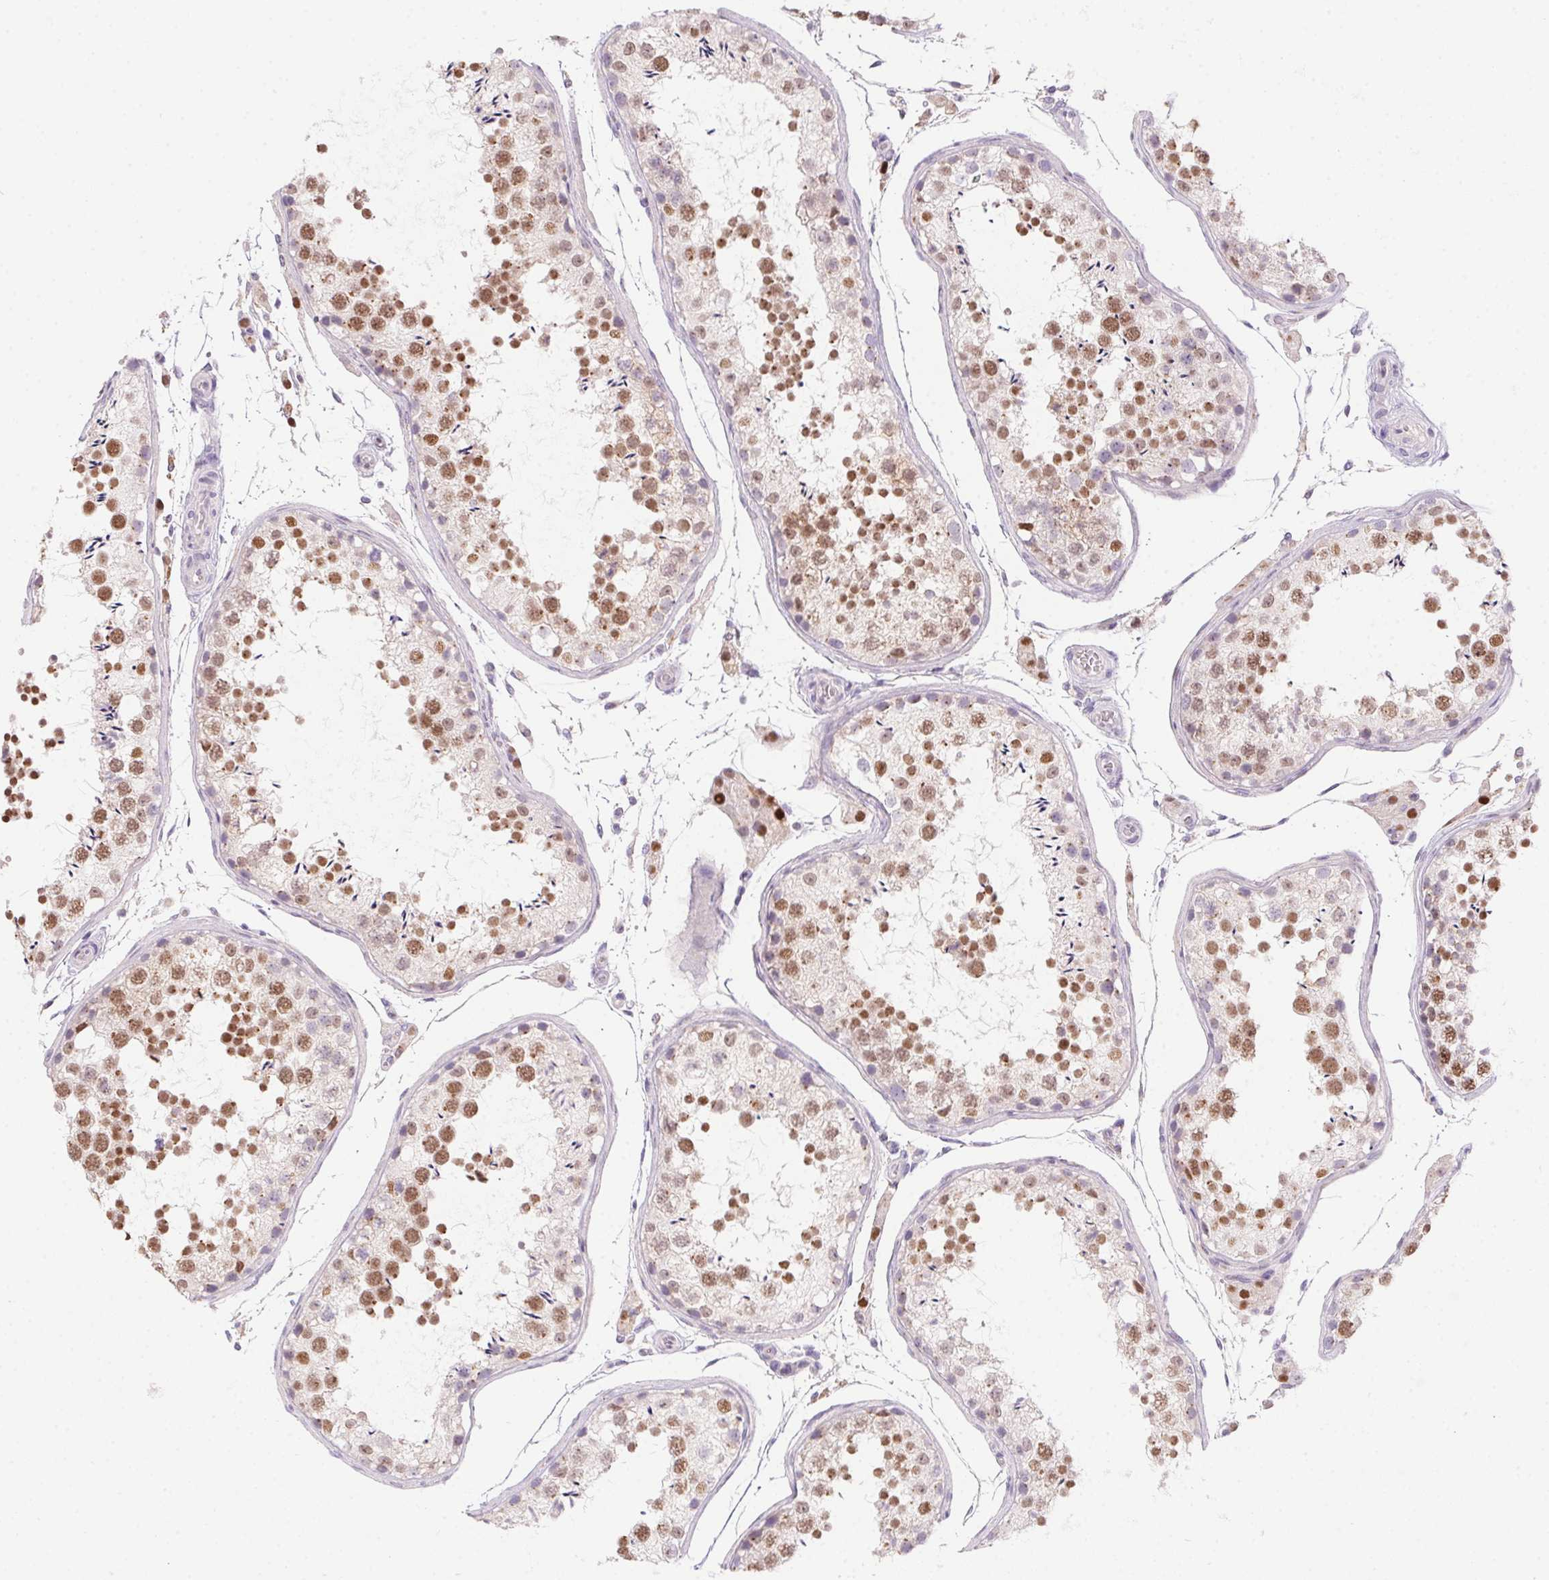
{"staining": {"intensity": "moderate", "quantity": ">75%", "location": "nuclear"}, "tissue": "testis", "cell_type": "Cells in seminiferous ducts", "image_type": "normal", "snomed": [{"axis": "morphology", "description": "Normal tissue, NOS"}, {"axis": "topography", "description": "Testis"}], "caption": "Moderate nuclear staining is appreciated in about >75% of cells in seminiferous ducts in normal testis.", "gene": "SP9", "patient": {"sex": "male", "age": 29}}